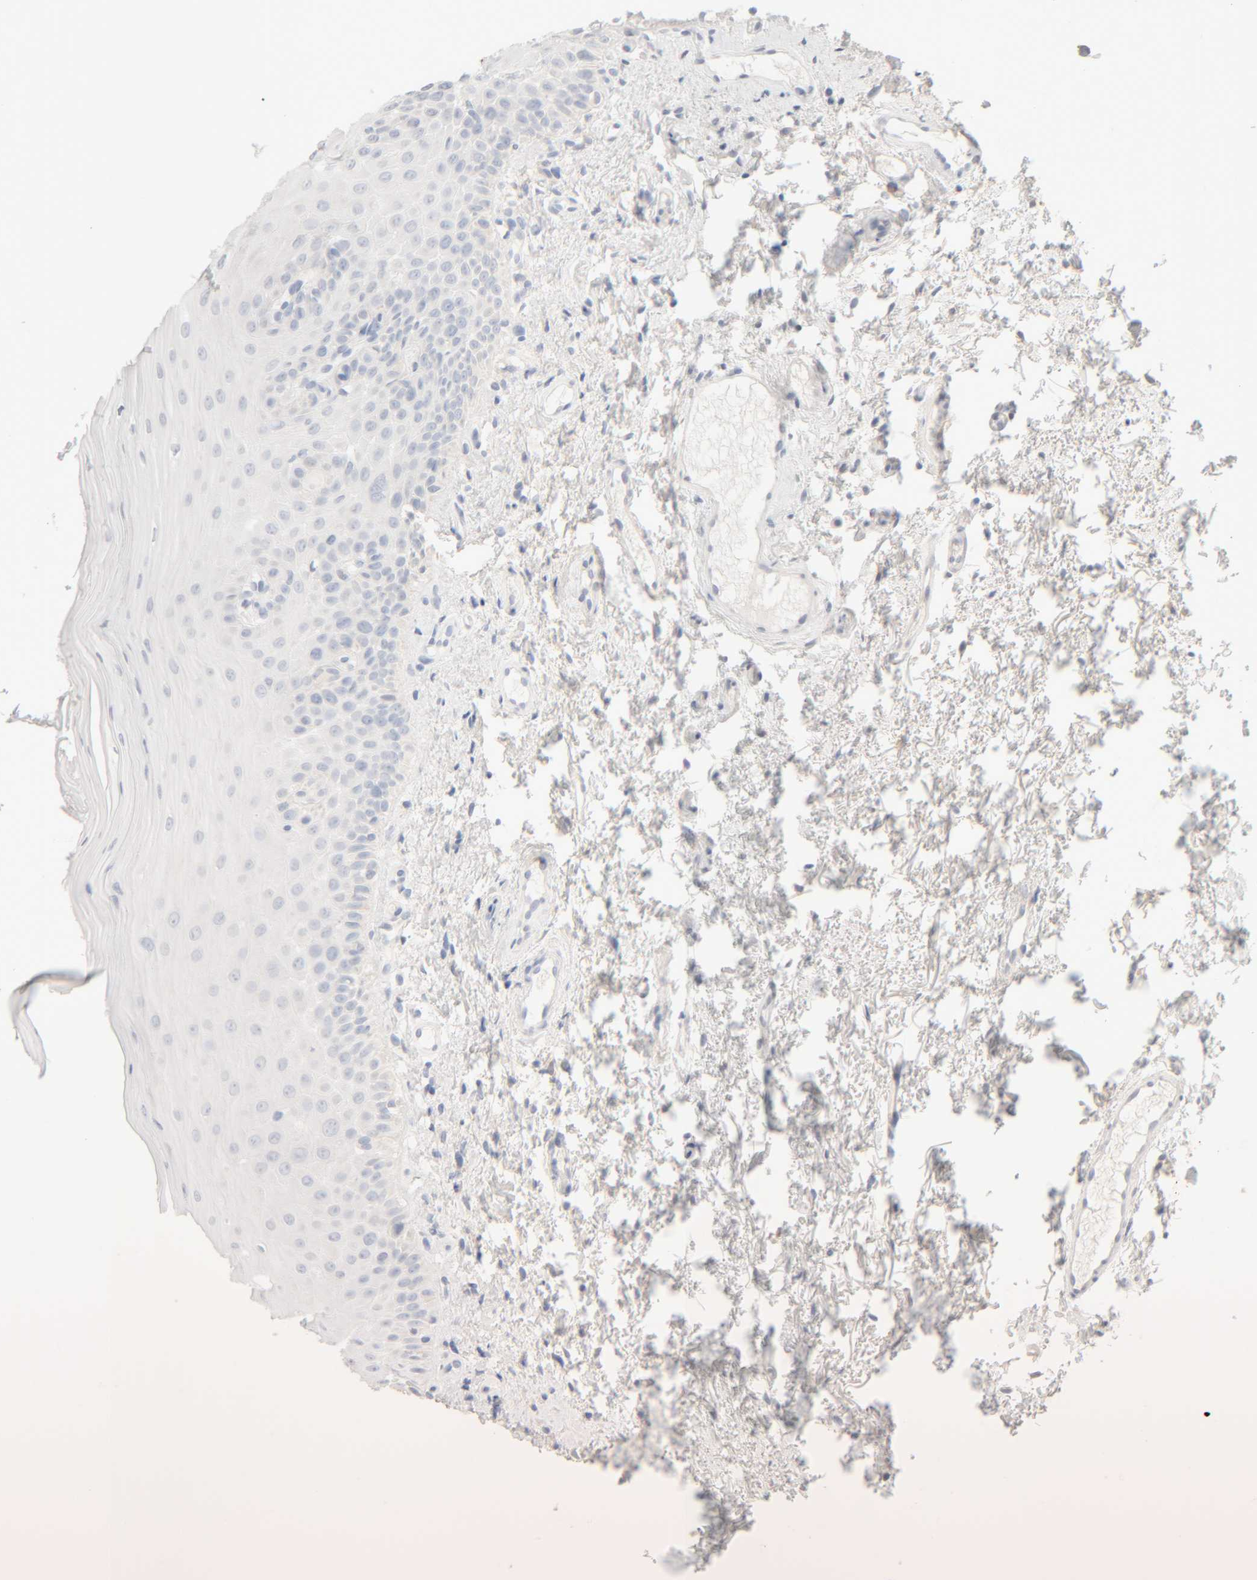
{"staining": {"intensity": "weak", "quantity": "<25%", "location": "cytoplasmic/membranous"}, "tissue": "oral mucosa", "cell_type": "Squamous epithelial cells", "image_type": "normal", "snomed": [{"axis": "morphology", "description": "Normal tissue, NOS"}, {"axis": "topography", "description": "Oral tissue"}], "caption": "Histopathology image shows no significant protein positivity in squamous epithelial cells of unremarkable oral mucosa.", "gene": "RIDA", "patient": {"sex": "male", "age": 66}}